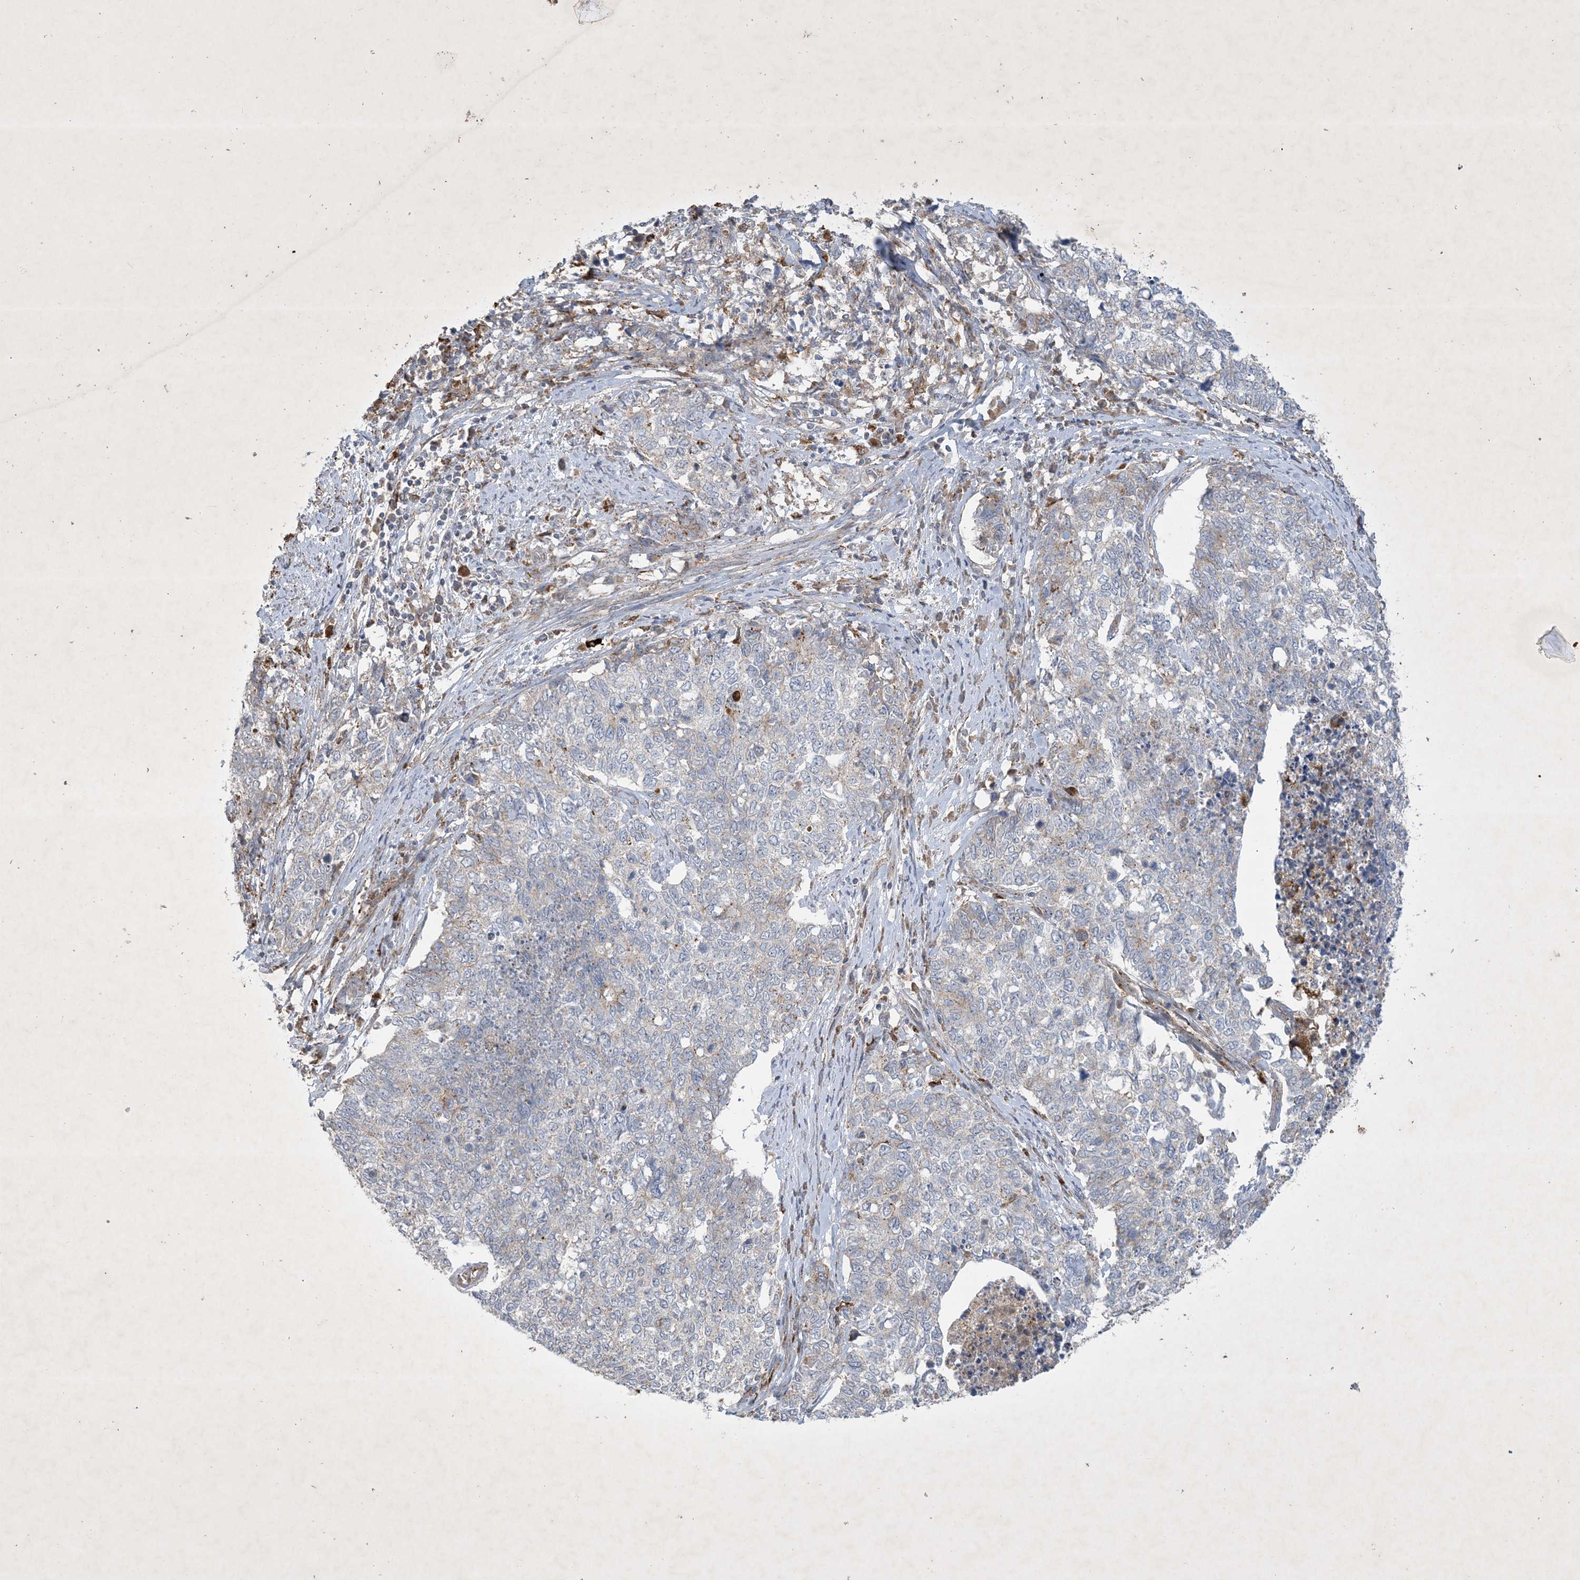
{"staining": {"intensity": "negative", "quantity": "none", "location": "none"}, "tissue": "cervical cancer", "cell_type": "Tumor cells", "image_type": "cancer", "snomed": [{"axis": "morphology", "description": "Squamous cell carcinoma, NOS"}, {"axis": "topography", "description": "Cervix"}], "caption": "Immunohistochemical staining of cervical cancer (squamous cell carcinoma) reveals no significant staining in tumor cells. (DAB (3,3'-diaminobenzidine) immunohistochemistry (IHC) with hematoxylin counter stain).", "gene": "MRPS18A", "patient": {"sex": "female", "age": 63}}